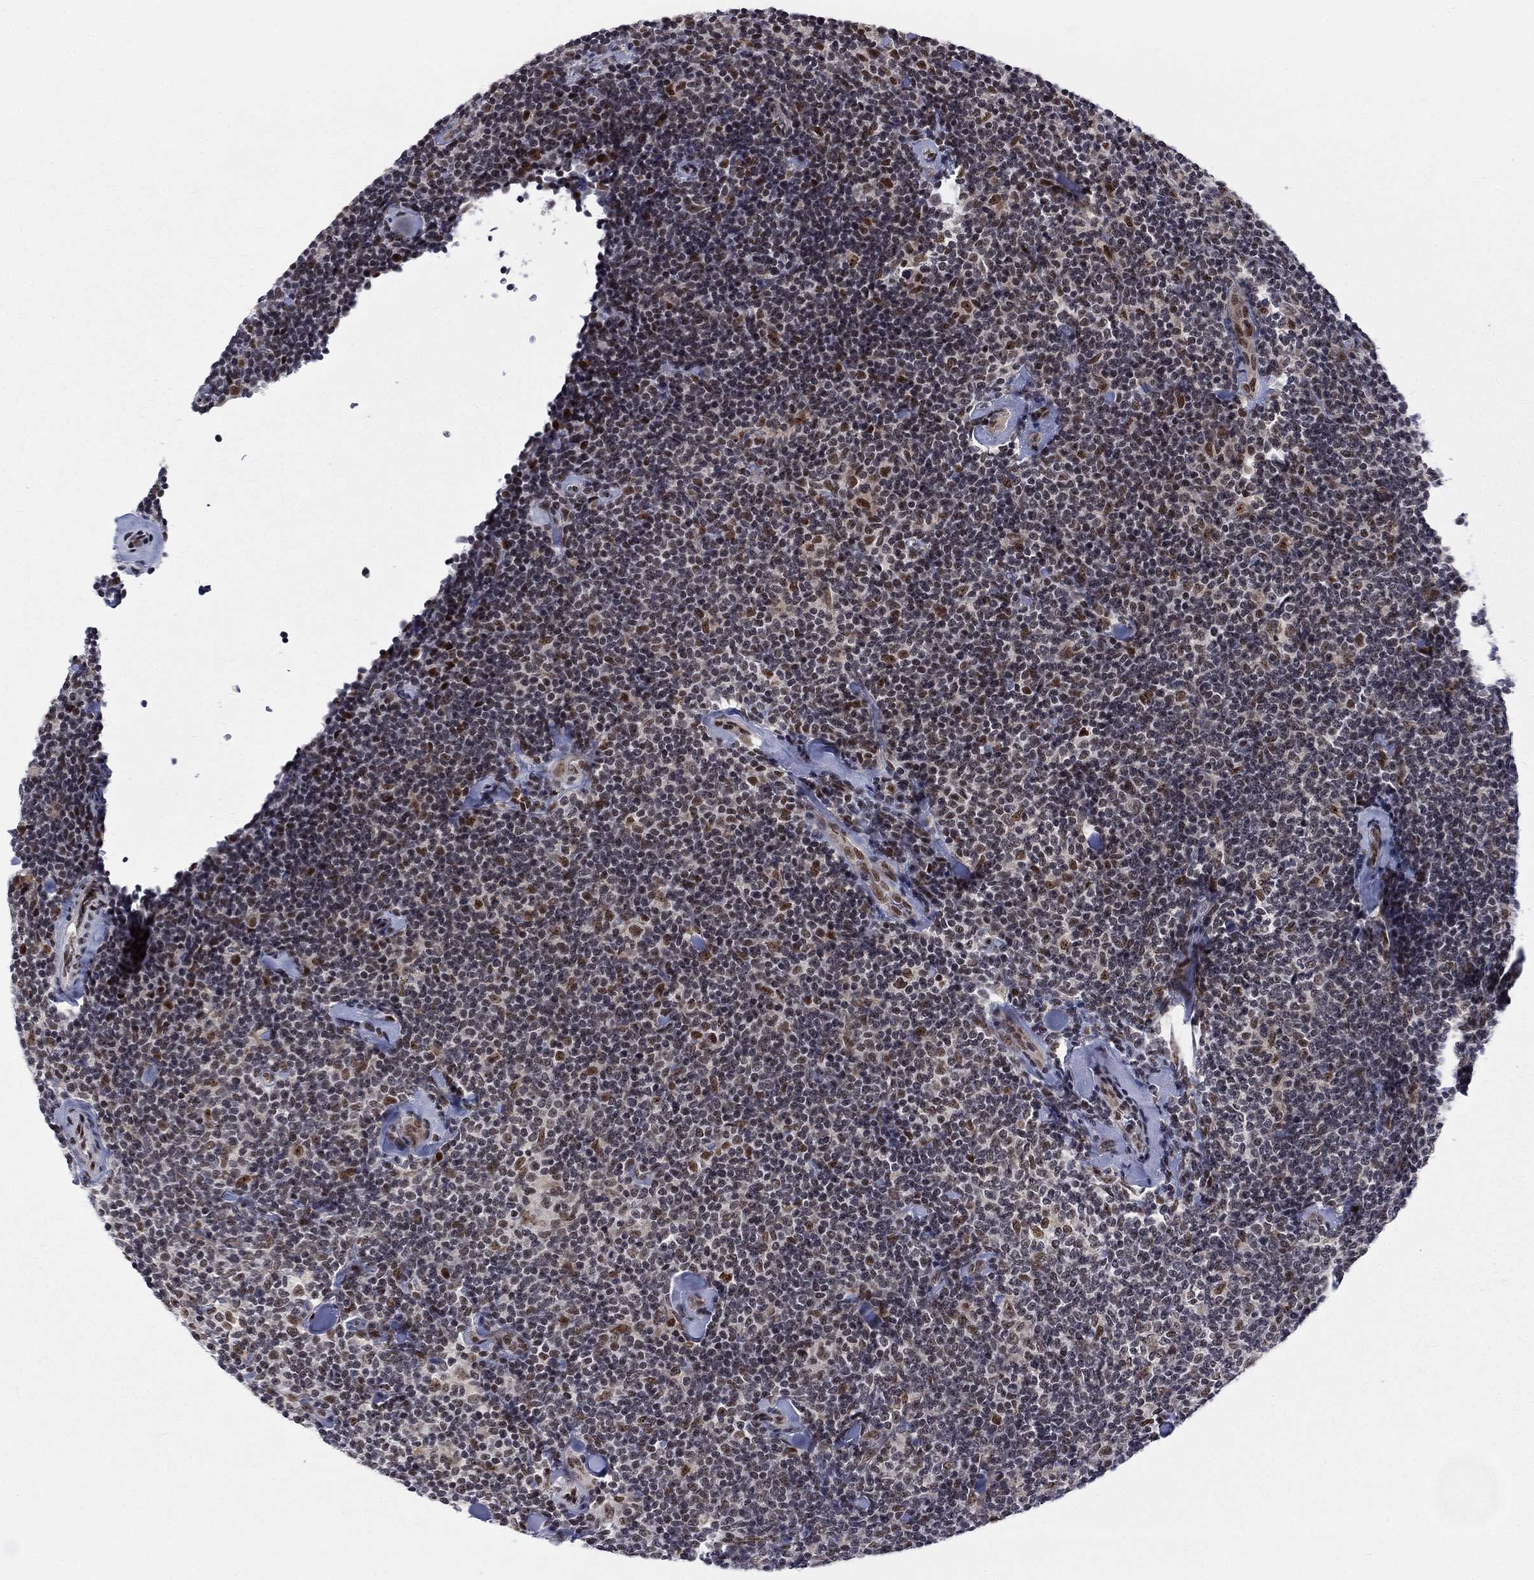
{"staining": {"intensity": "negative", "quantity": "none", "location": "none"}, "tissue": "lymphoma", "cell_type": "Tumor cells", "image_type": "cancer", "snomed": [{"axis": "morphology", "description": "Malignant lymphoma, non-Hodgkin's type, Low grade"}, {"axis": "topography", "description": "Lymph node"}], "caption": "There is no significant positivity in tumor cells of malignant lymphoma, non-Hodgkin's type (low-grade).", "gene": "FYTTD1", "patient": {"sex": "female", "age": 56}}